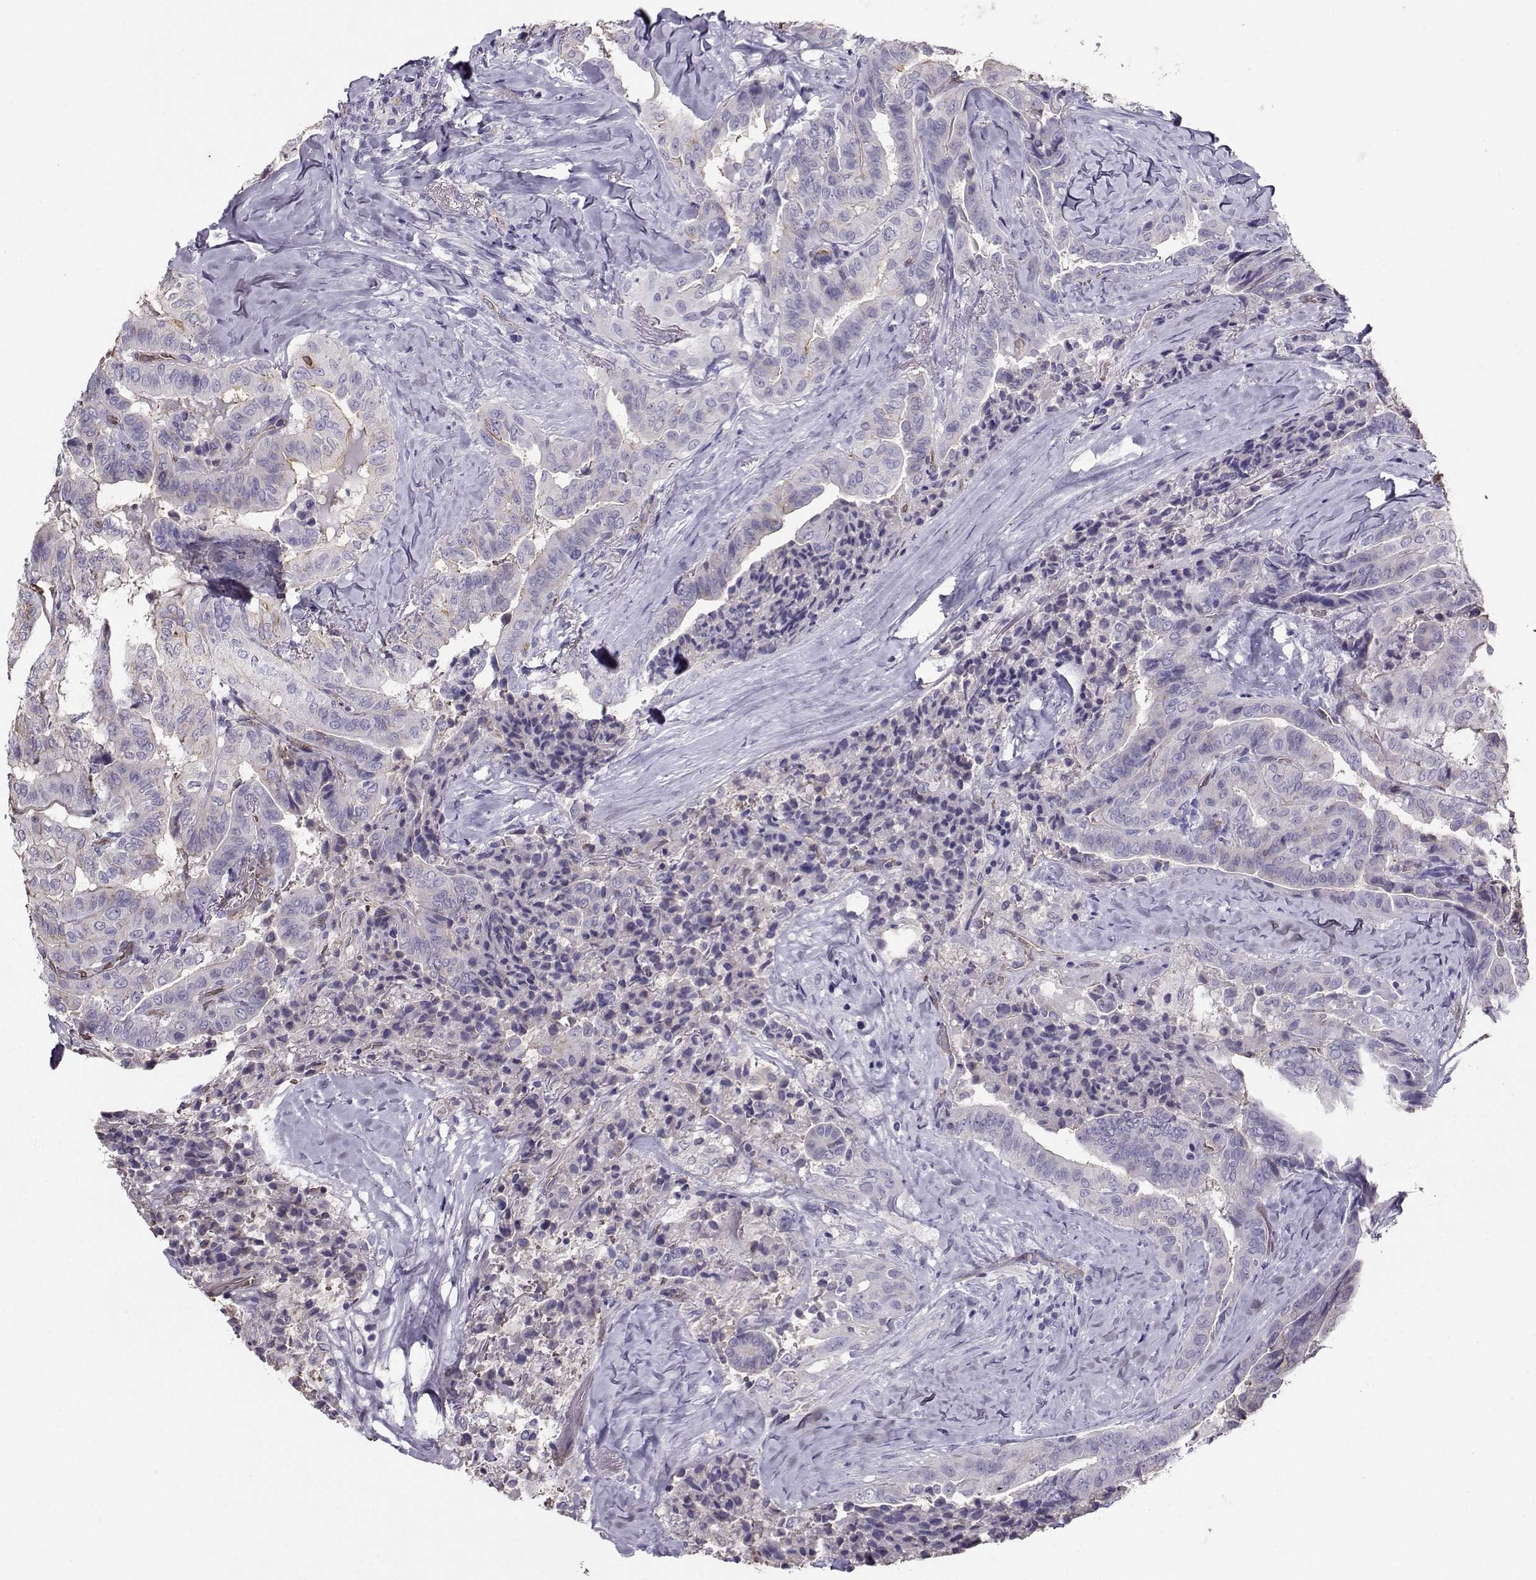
{"staining": {"intensity": "negative", "quantity": "none", "location": "none"}, "tissue": "thyroid cancer", "cell_type": "Tumor cells", "image_type": "cancer", "snomed": [{"axis": "morphology", "description": "Papillary adenocarcinoma, NOS"}, {"axis": "topography", "description": "Thyroid gland"}], "caption": "DAB immunohistochemical staining of thyroid cancer (papillary adenocarcinoma) demonstrates no significant positivity in tumor cells.", "gene": "CLUL1", "patient": {"sex": "female", "age": 68}}